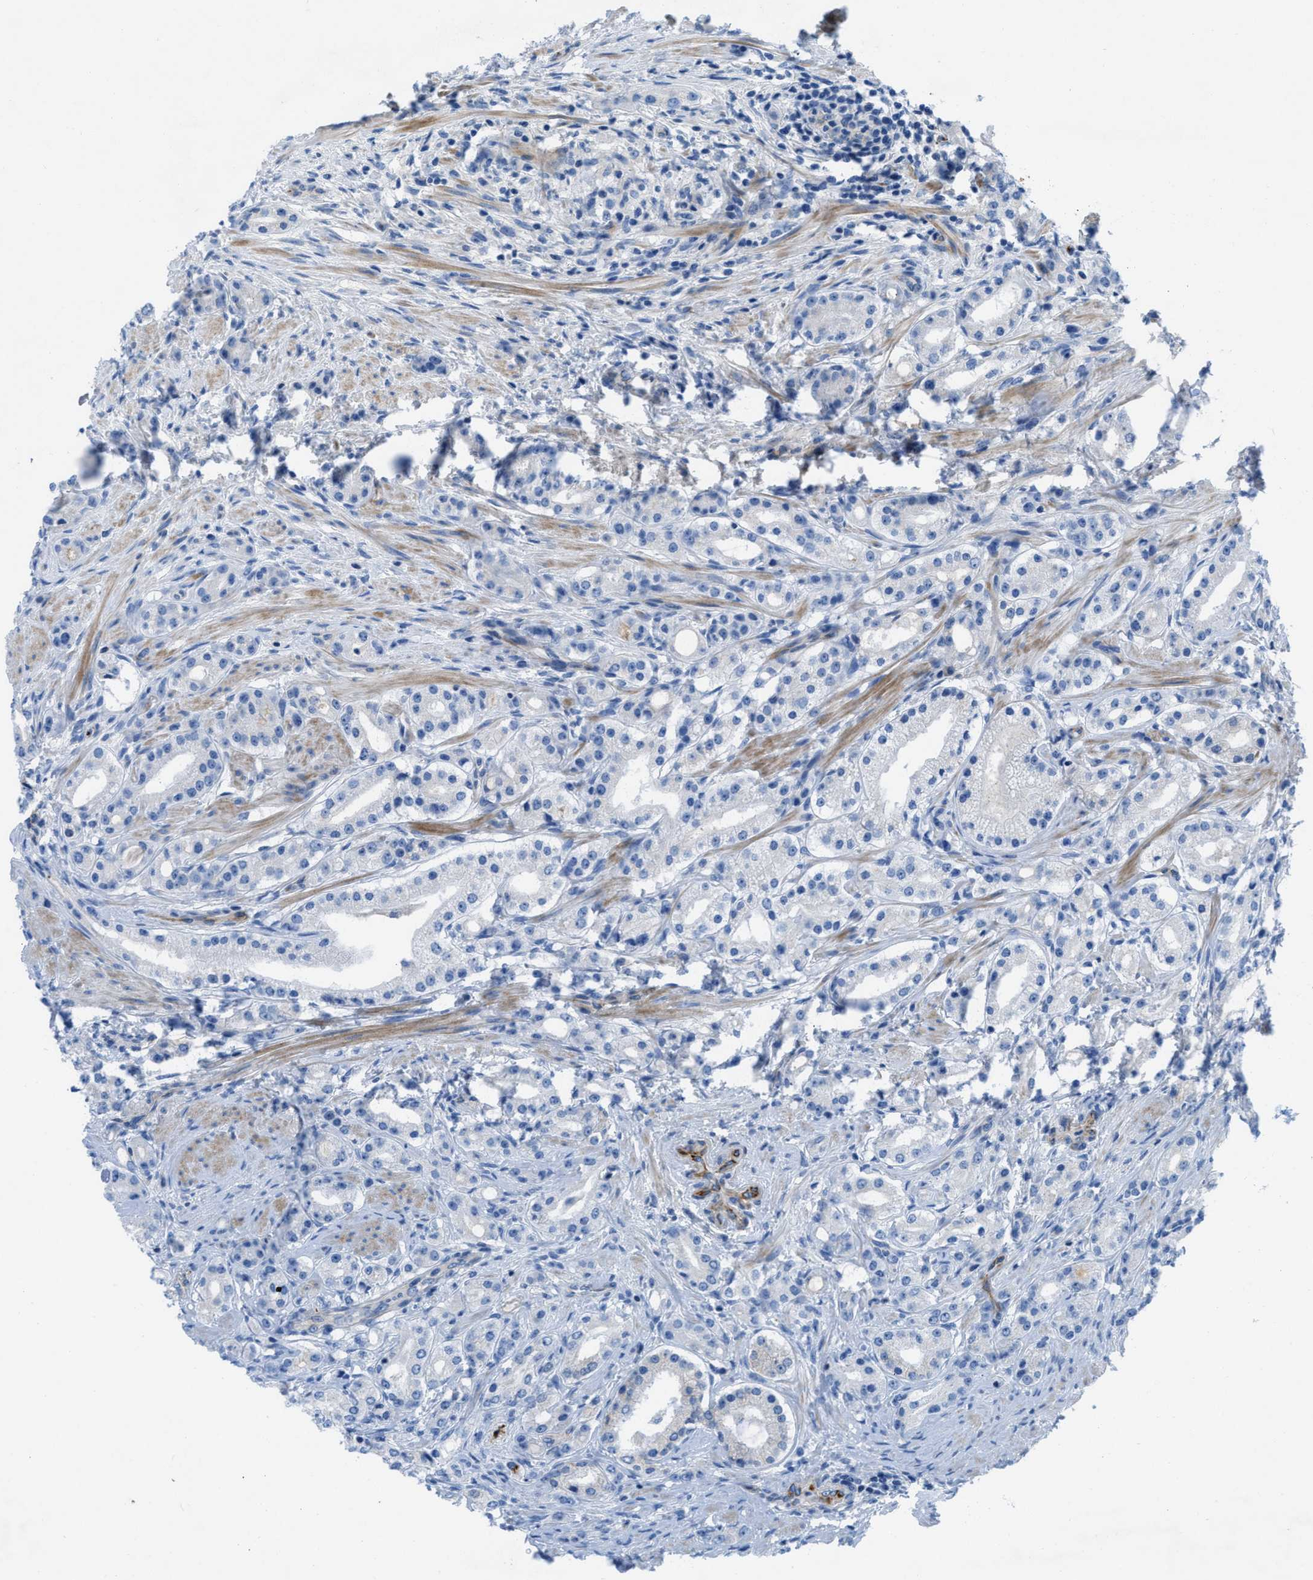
{"staining": {"intensity": "negative", "quantity": "none", "location": "none"}, "tissue": "prostate cancer", "cell_type": "Tumor cells", "image_type": "cancer", "snomed": [{"axis": "morphology", "description": "Adenocarcinoma, Low grade"}, {"axis": "topography", "description": "Prostate"}], "caption": "Tumor cells show no significant protein positivity in low-grade adenocarcinoma (prostate).", "gene": "XCR1", "patient": {"sex": "male", "age": 63}}